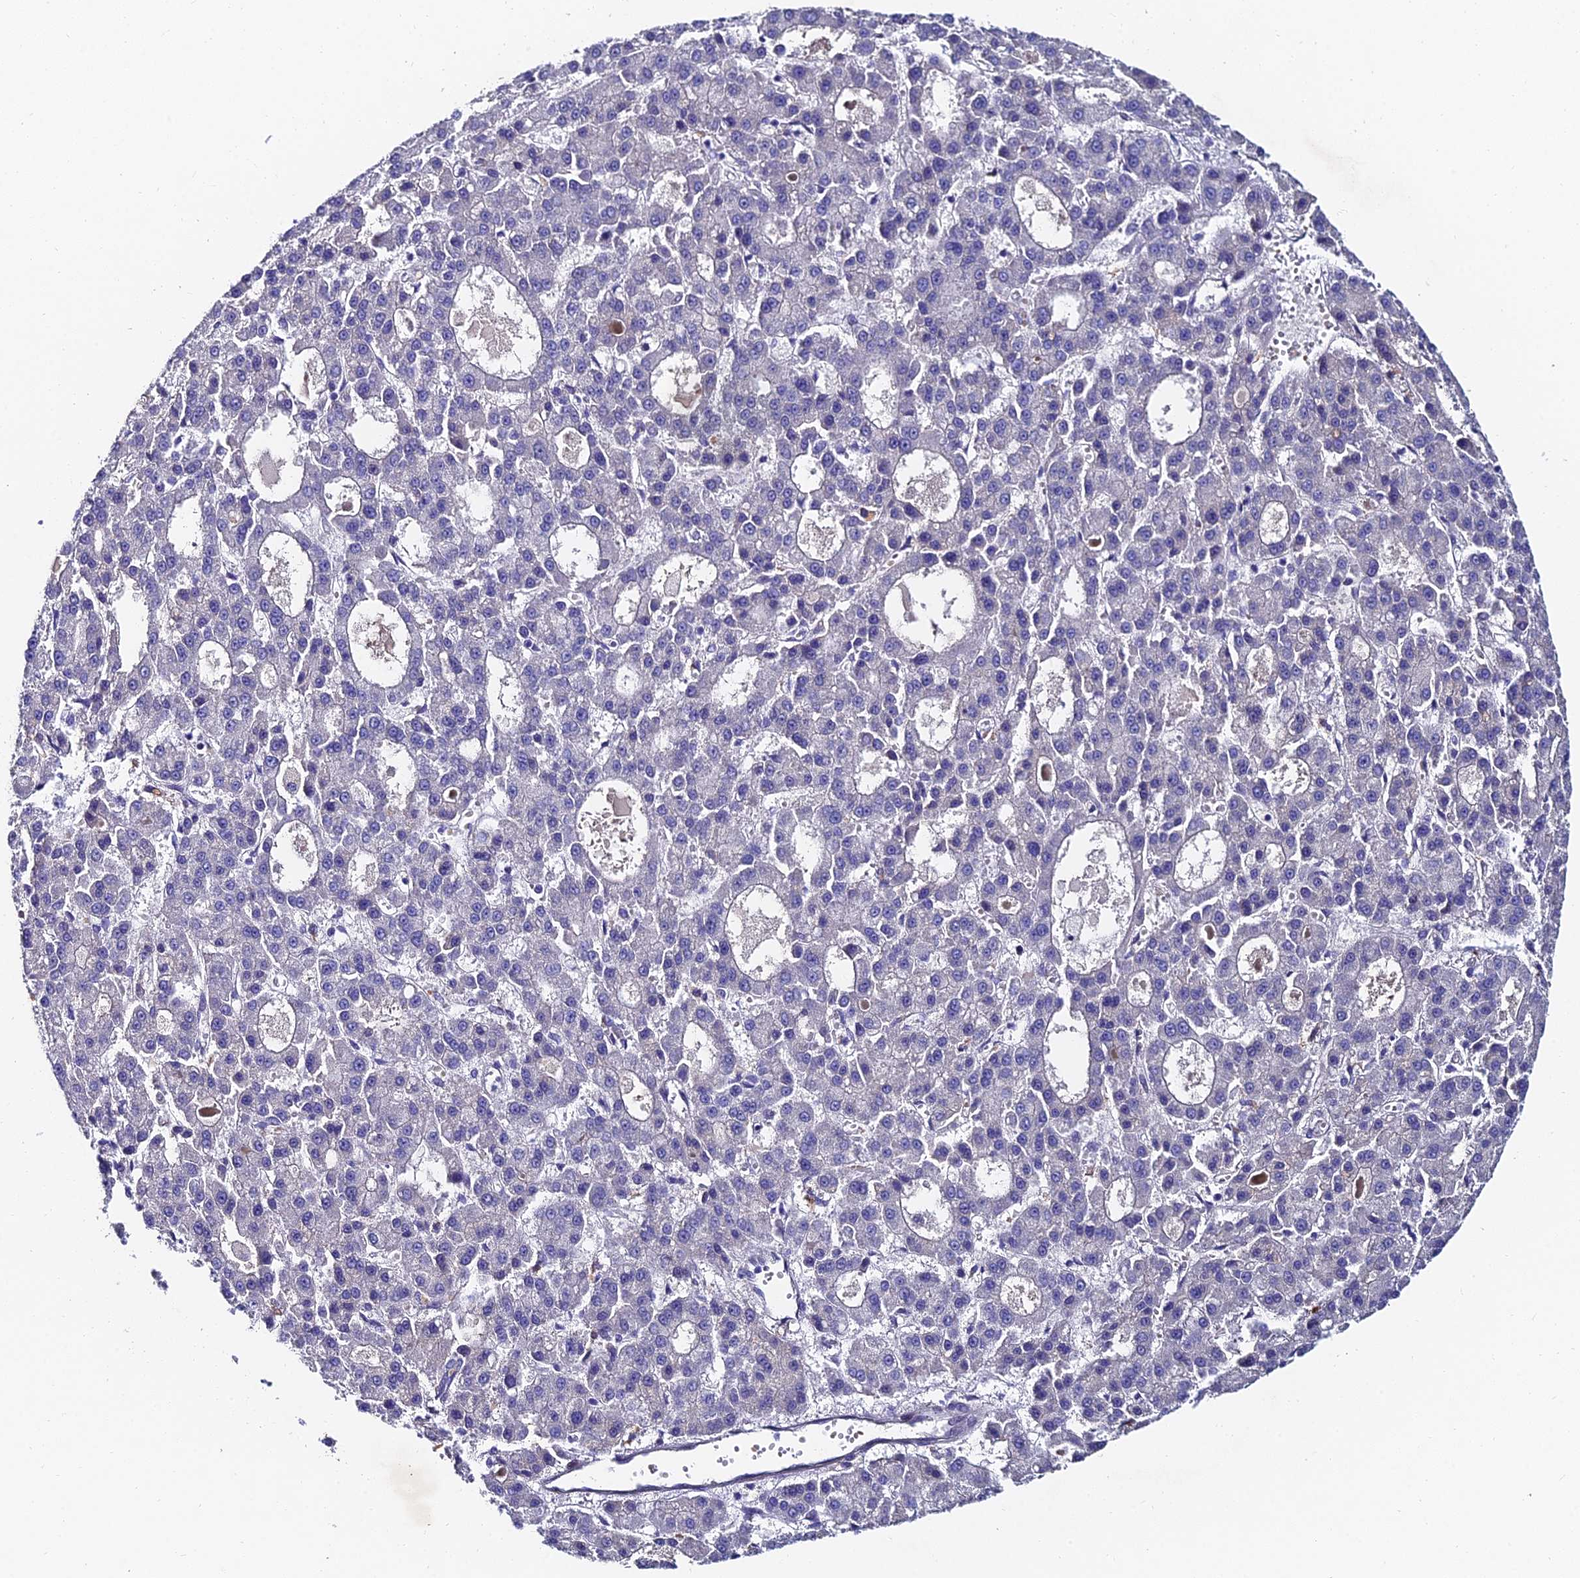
{"staining": {"intensity": "negative", "quantity": "none", "location": "none"}, "tissue": "liver cancer", "cell_type": "Tumor cells", "image_type": "cancer", "snomed": [{"axis": "morphology", "description": "Carcinoma, Hepatocellular, NOS"}, {"axis": "topography", "description": "Liver"}], "caption": "A high-resolution micrograph shows IHC staining of liver cancer, which shows no significant staining in tumor cells.", "gene": "TRIM24", "patient": {"sex": "male", "age": 70}}